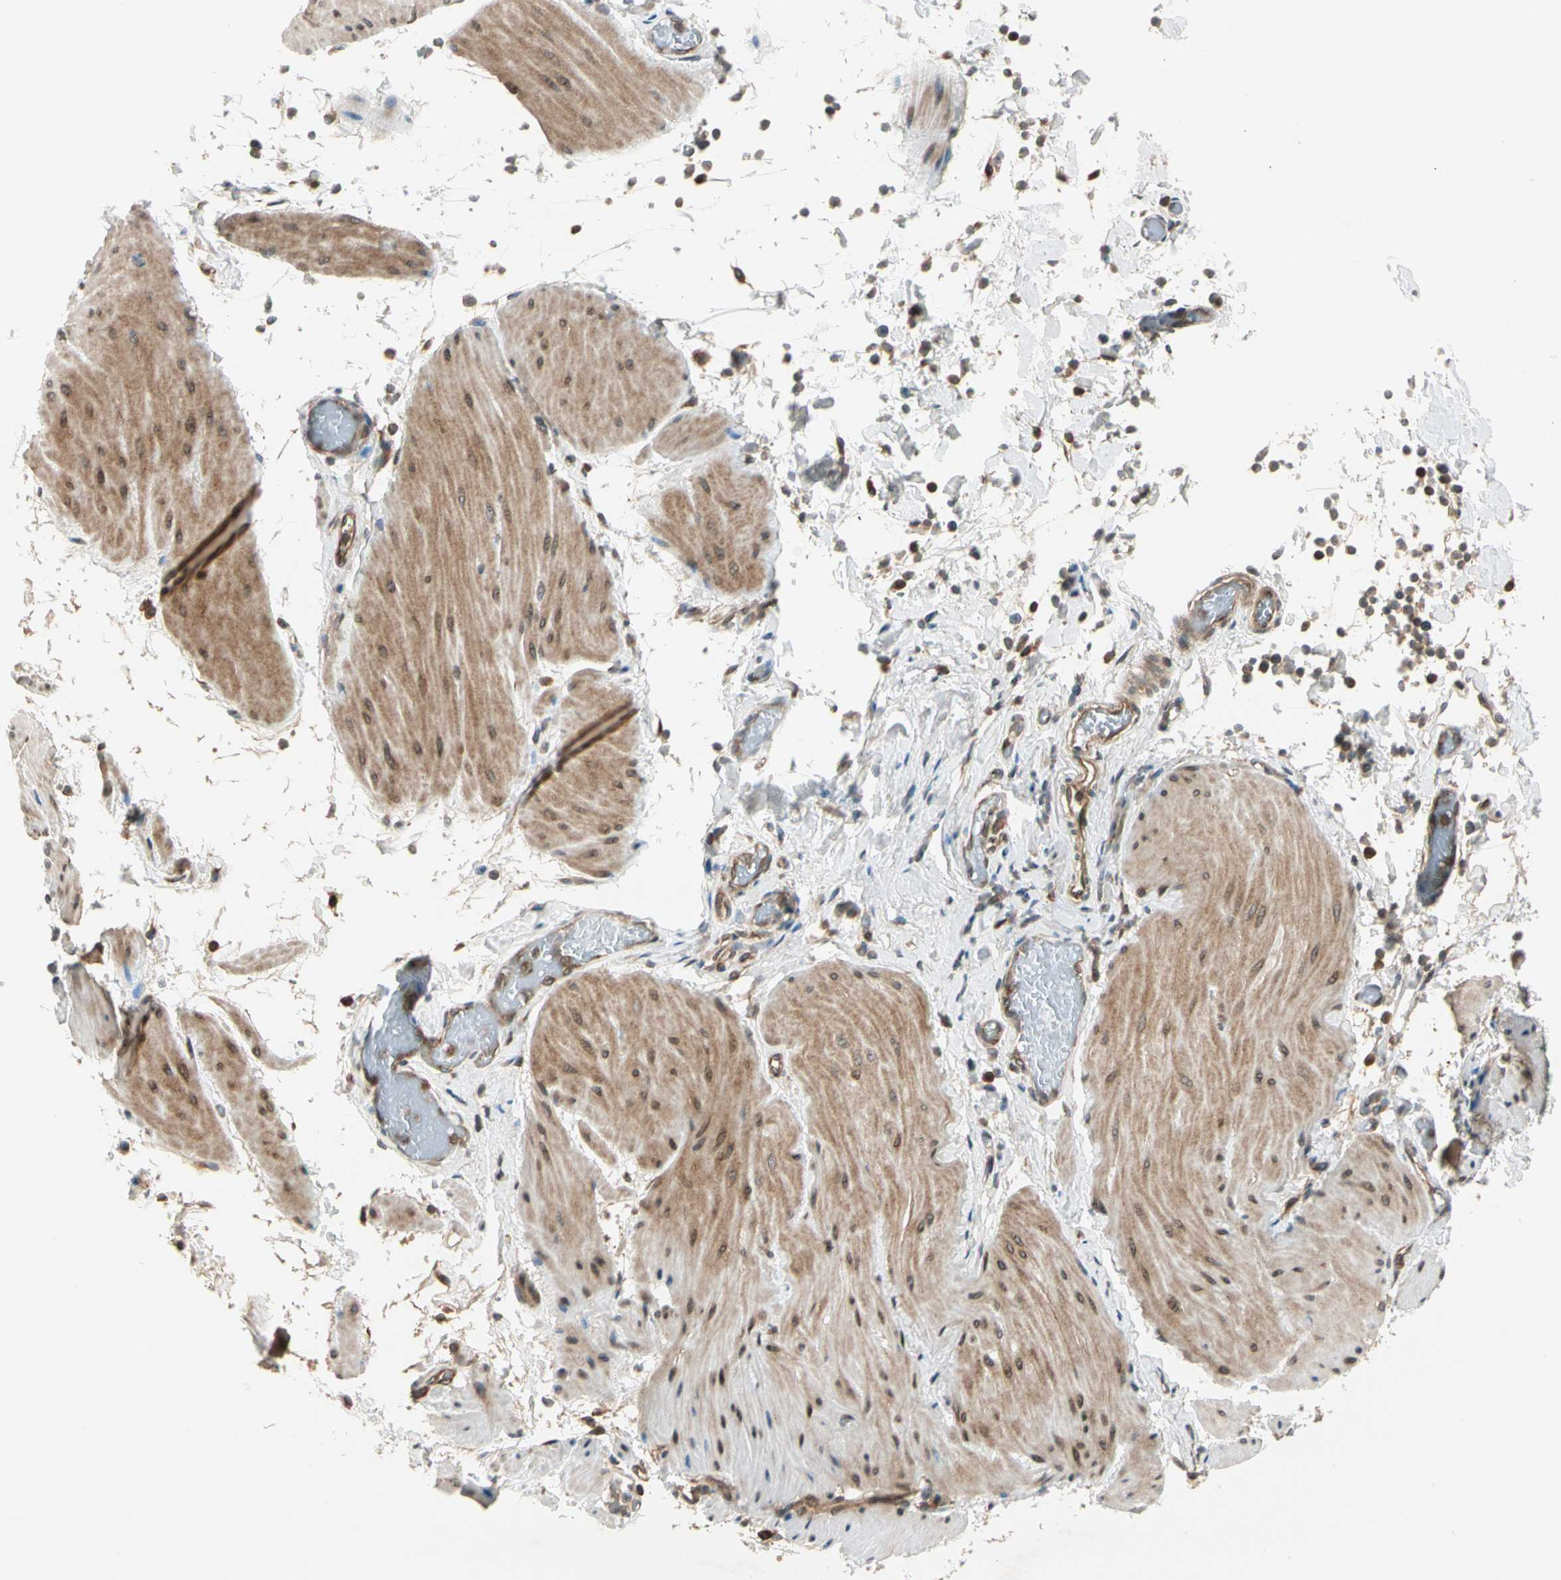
{"staining": {"intensity": "moderate", "quantity": ">75%", "location": "cytoplasmic/membranous,nuclear"}, "tissue": "smooth muscle", "cell_type": "Smooth muscle cells", "image_type": "normal", "snomed": [{"axis": "morphology", "description": "Normal tissue, NOS"}, {"axis": "topography", "description": "Smooth muscle"}, {"axis": "topography", "description": "Colon"}], "caption": "The photomicrograph exhibits staining of normal smooth muscle, revealing moderate cytoplasmic/membranous,nuclear protein positivity (brown color) within smooth muscle cells.", "gene": "TRIO", "patient": {"sex": "male", "age": 67}}